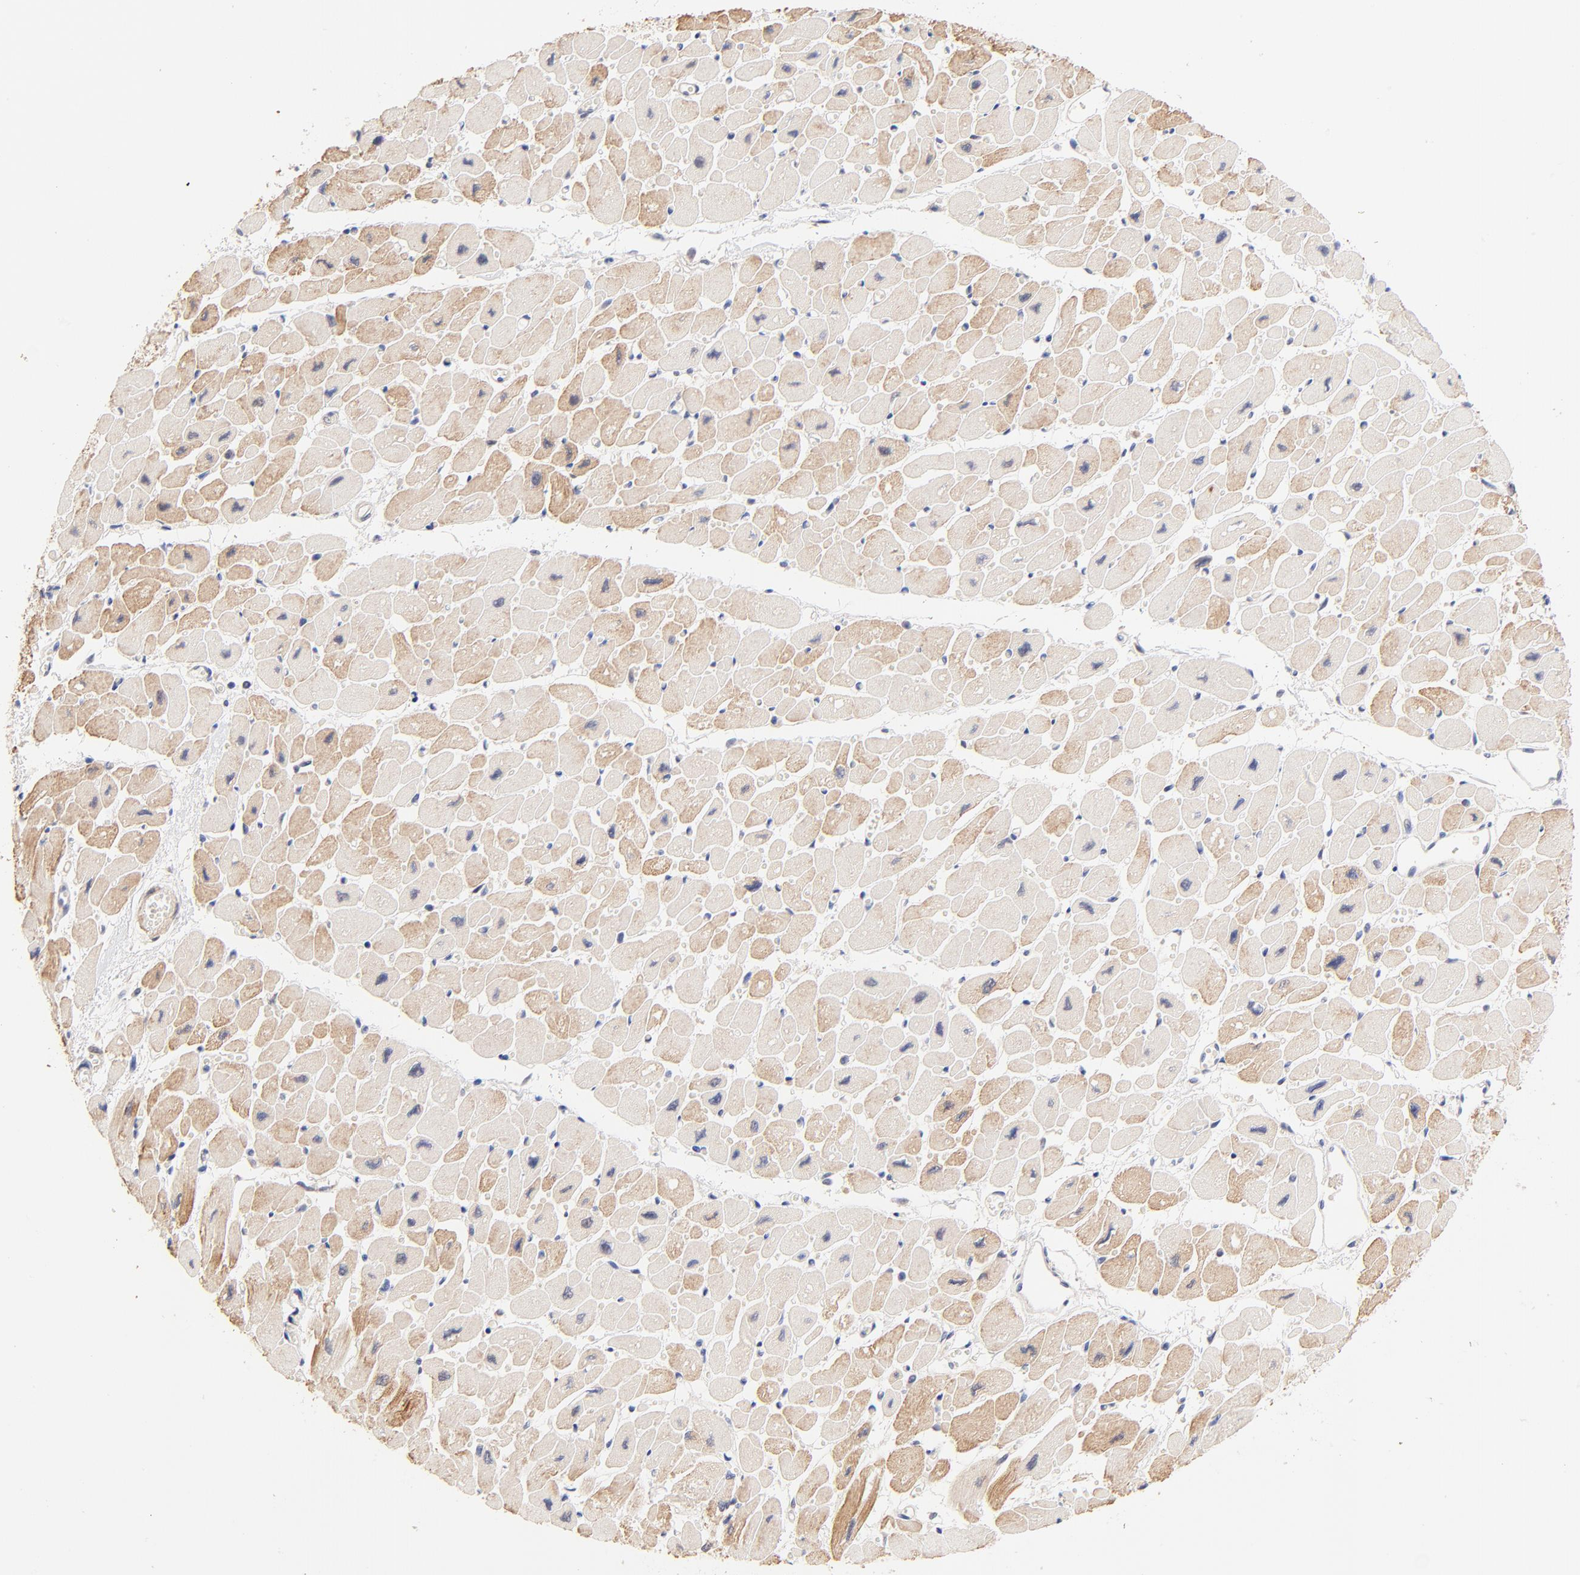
{"staining": {"intensity": "weak", "quantity": "25%-75%", "location": "cytoplasmic/membranous"}, "tissue": "heart muscle", "cell_type": "Cardiomyocytes", "image_type": "normal", "snomed": [{"axis": "morphology", "description": "Normal tissue, NOS"}, {"axis": "topography", "description": "Heart"}], "caption": "DAB immunohistochemical staining of normal human heart muscle reveals weak cytoplasmic/membranous protein positivity in approximately 25%-75% of cardiomyocytes.", "gene": "TXNL1", "patient": {"sex": "female", "age": 54}}